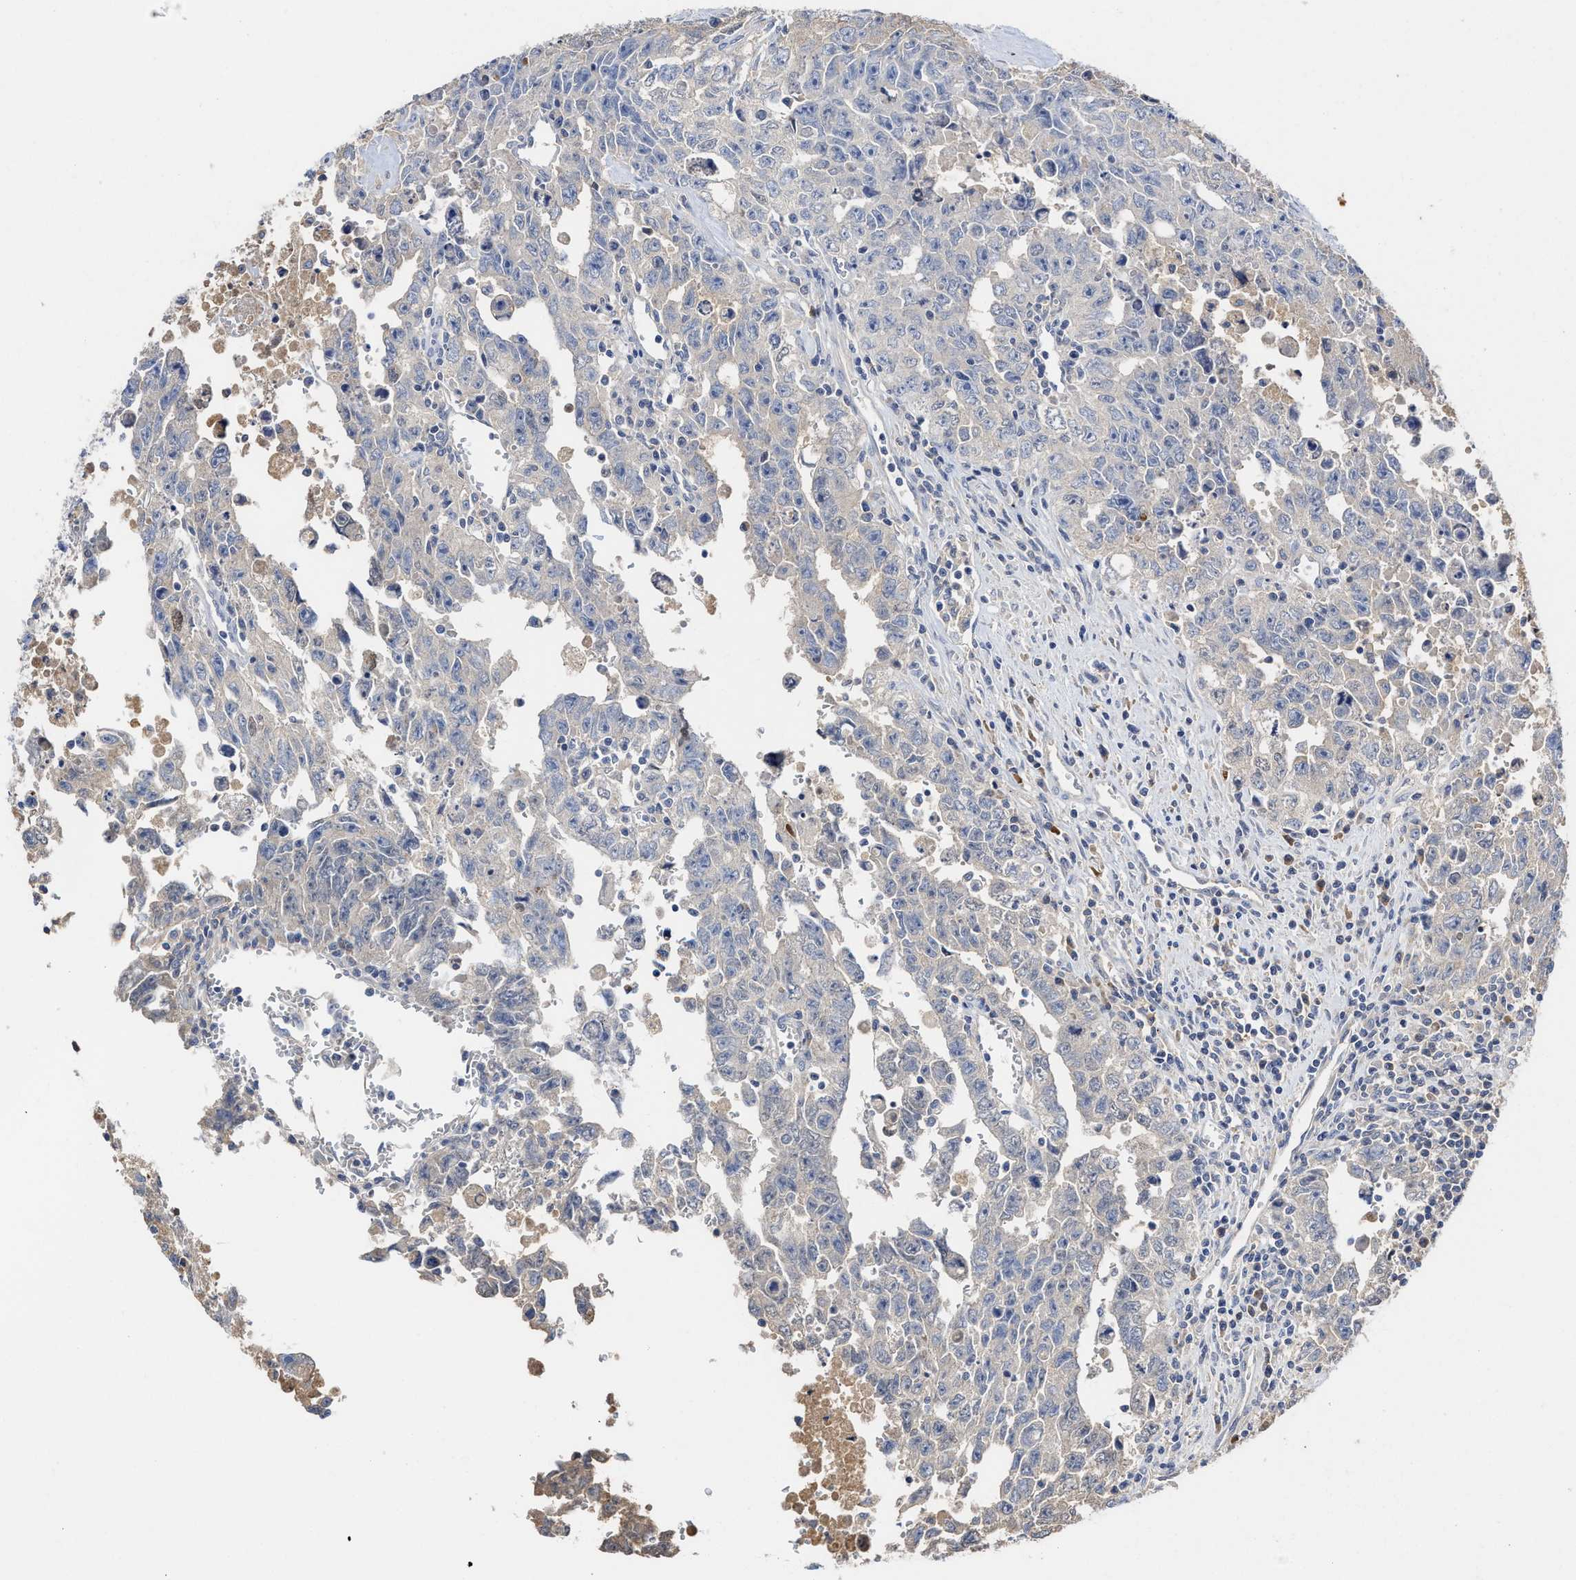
{"staining": {"intensity": "weak", "quantity": "<25%", "location": "cytoplasmic/membranous"}, "tissue": "testis cancer", "cell_type": "Tumor cells", "image_type": "cancer", "snomed": [{"axis": "morphology", "description": "Carcinoma, Embryonal, NOS"}, {"axis": "topography", "description": "Testis"}], "caption": "An immunohistochemistry micrograph of testis cancer is shown. There is no staining in tumor cells of testis cancer.", "gene": "C2", "patient": {"sex": "male", "age": 28}}